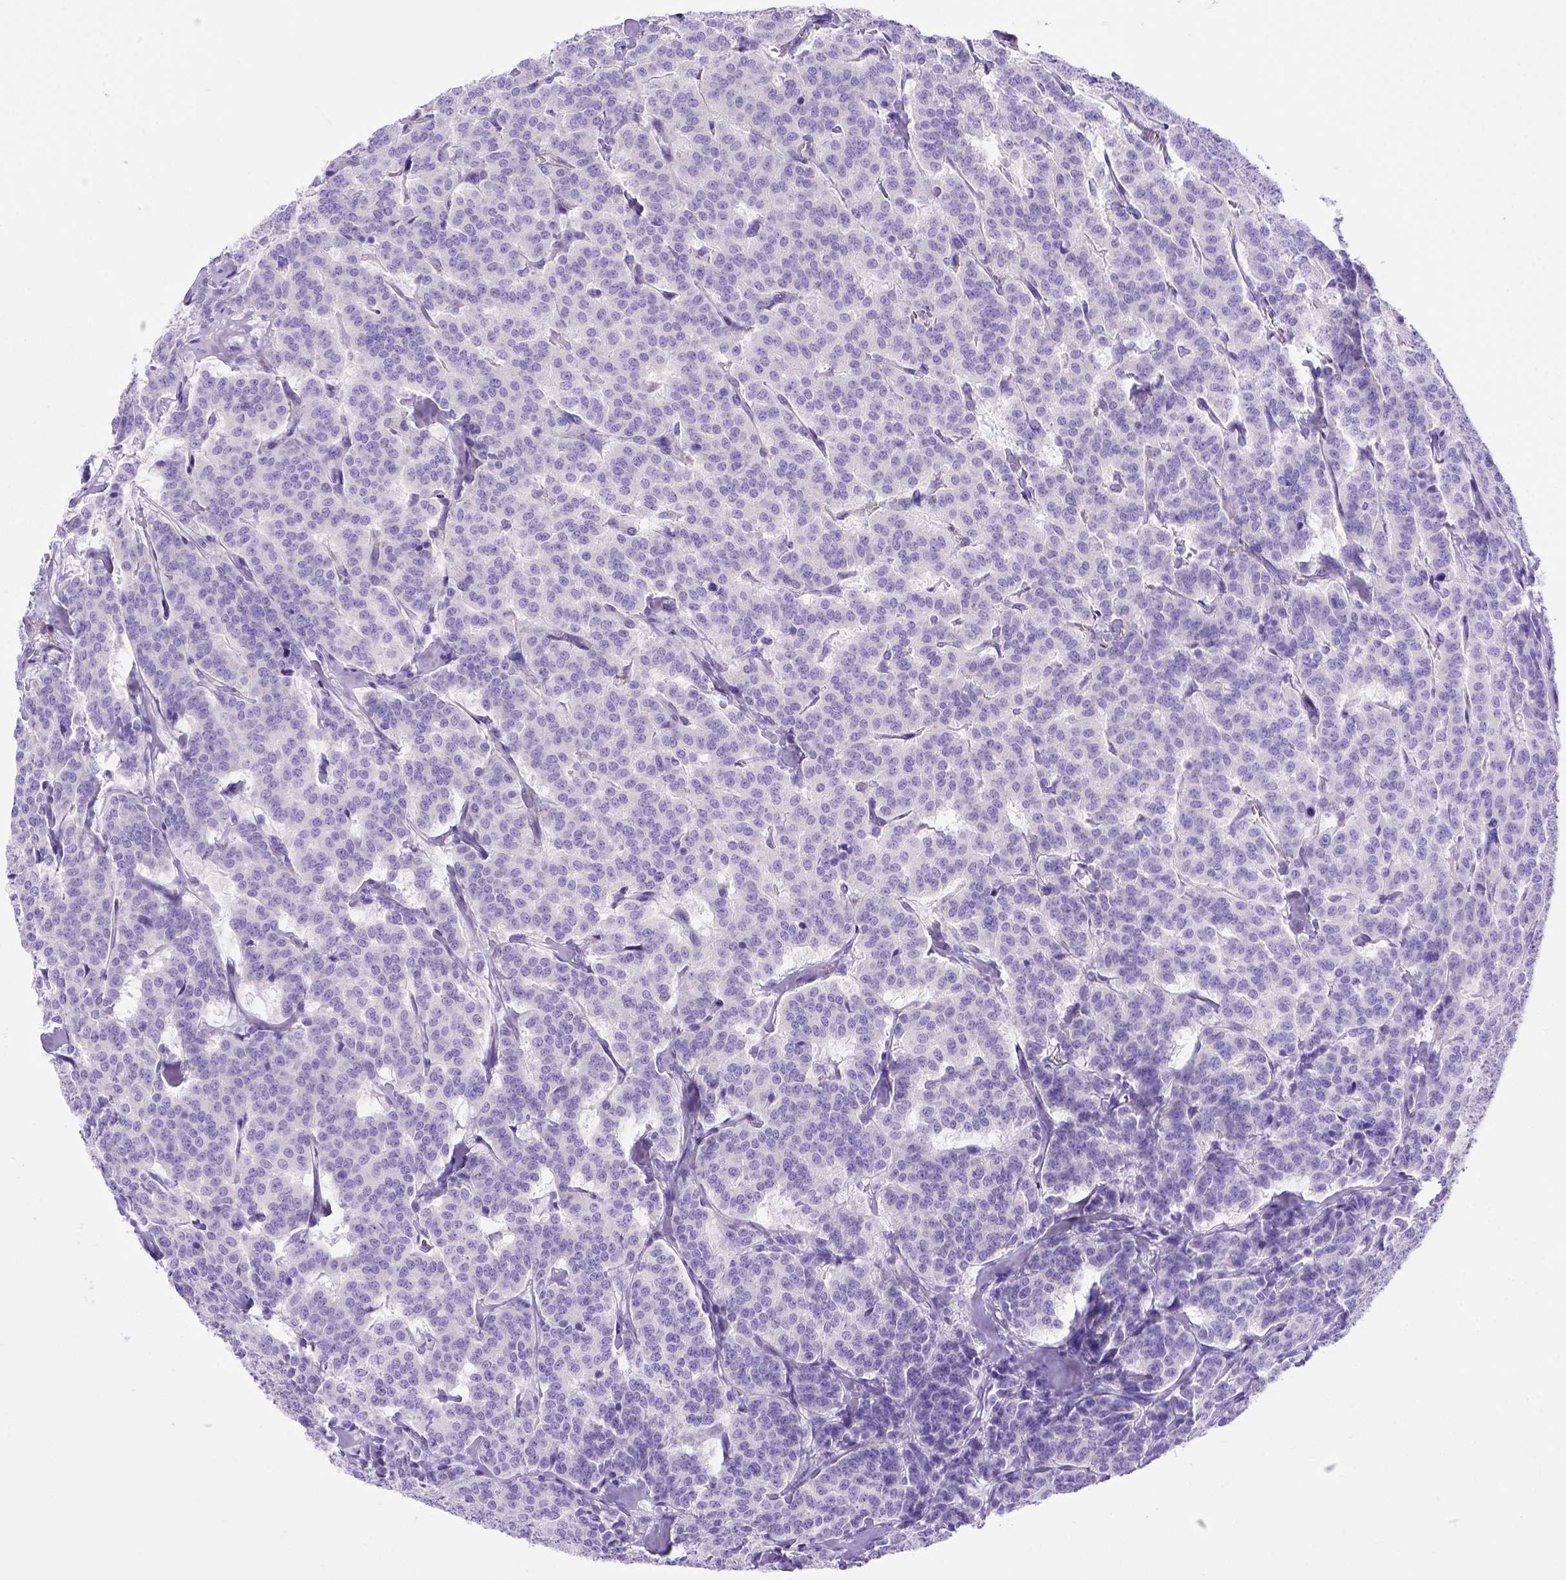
{"staining": {"intensity": "negative", "quantity": "none", "location": "none"}, "tissue": "carcinoid", "cell_type": "Tumor cells", "image_type": "cancer", "snomed": [{"axis": "morphology", "description": "Normal tissue, NOS"}, {"axis": "morphology", "description": "Carcinoid, malignant, NOS"}, {"axis": "topography", "description": "Lung"}], "caption": "Image shows no significant protein staining in tumor cells of carcinoid. Brightfield microscopy of IHC stained with DAB (brown) and hematoxylin (blue), captured at high magnification.", "gene": "LRRC18", "patient": {"sex": "female", "age": 46}}